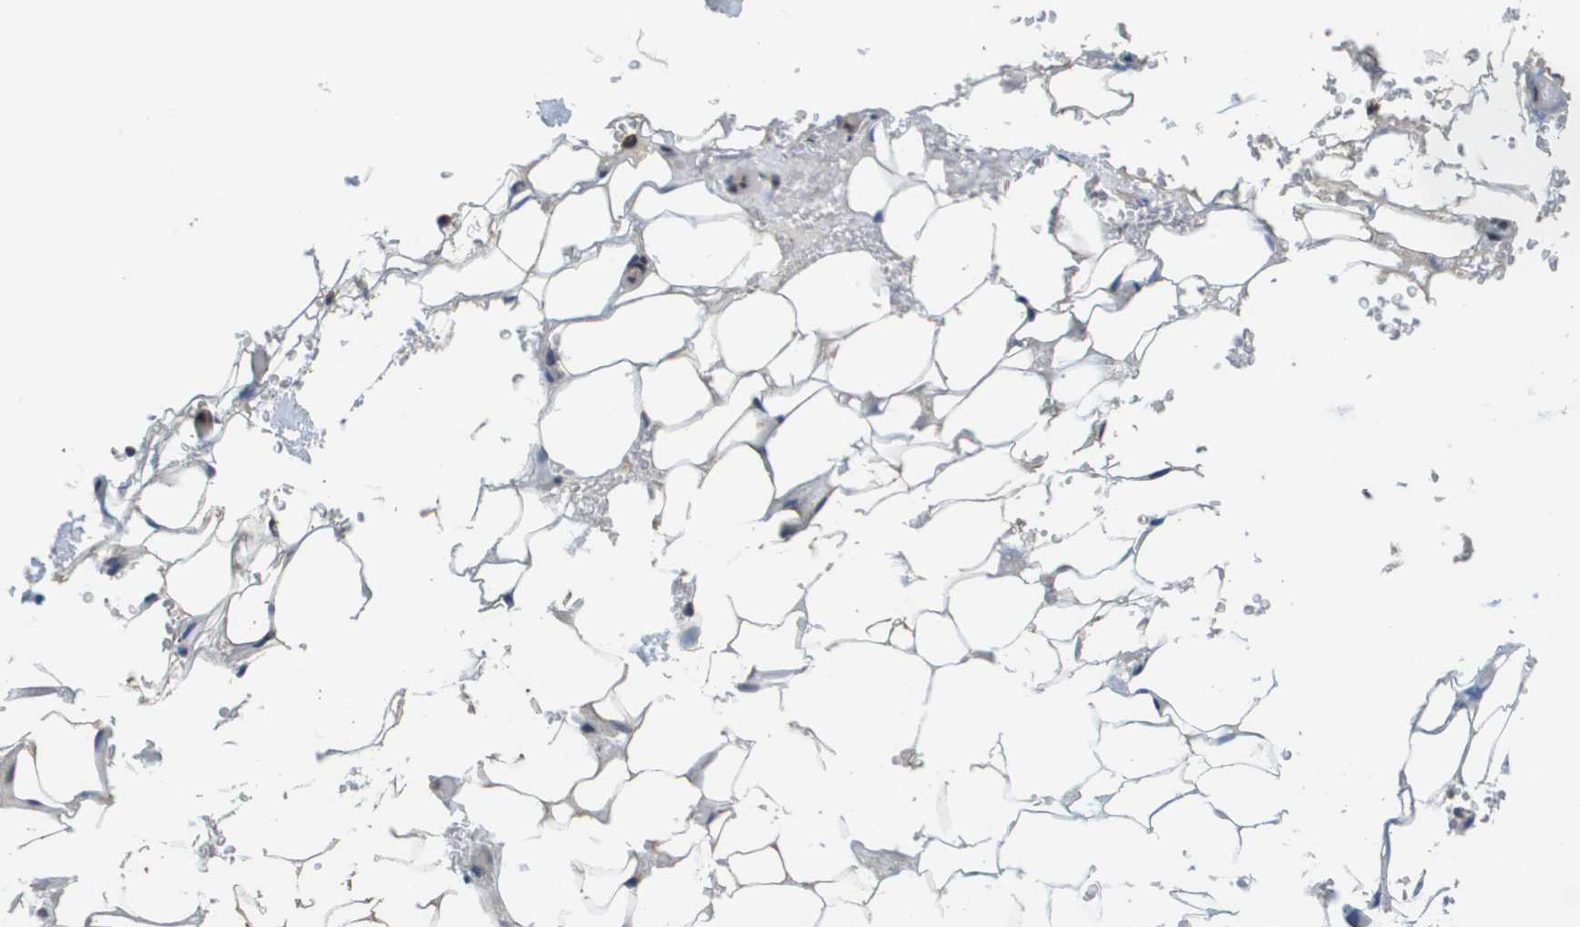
{"staining": {"intensity": "negative", "quantity": "none", "location": "none"}, "tissue": "adipose tissue", "cell_type": "Adipocytes", "image_type": "normal", "snomed": [{"axis": "morphology", "description": "Normal tissue, NOS"}, {"axis": "topography", "description": "Peripheral nerve tissue"}], "caption": "Adipose tissue stained for a protein using immunohistochemistry (IHC) reveals no positivity adipocytes.", "gene": "FANCC", "patient": {"sex": "male", "age": 70}}